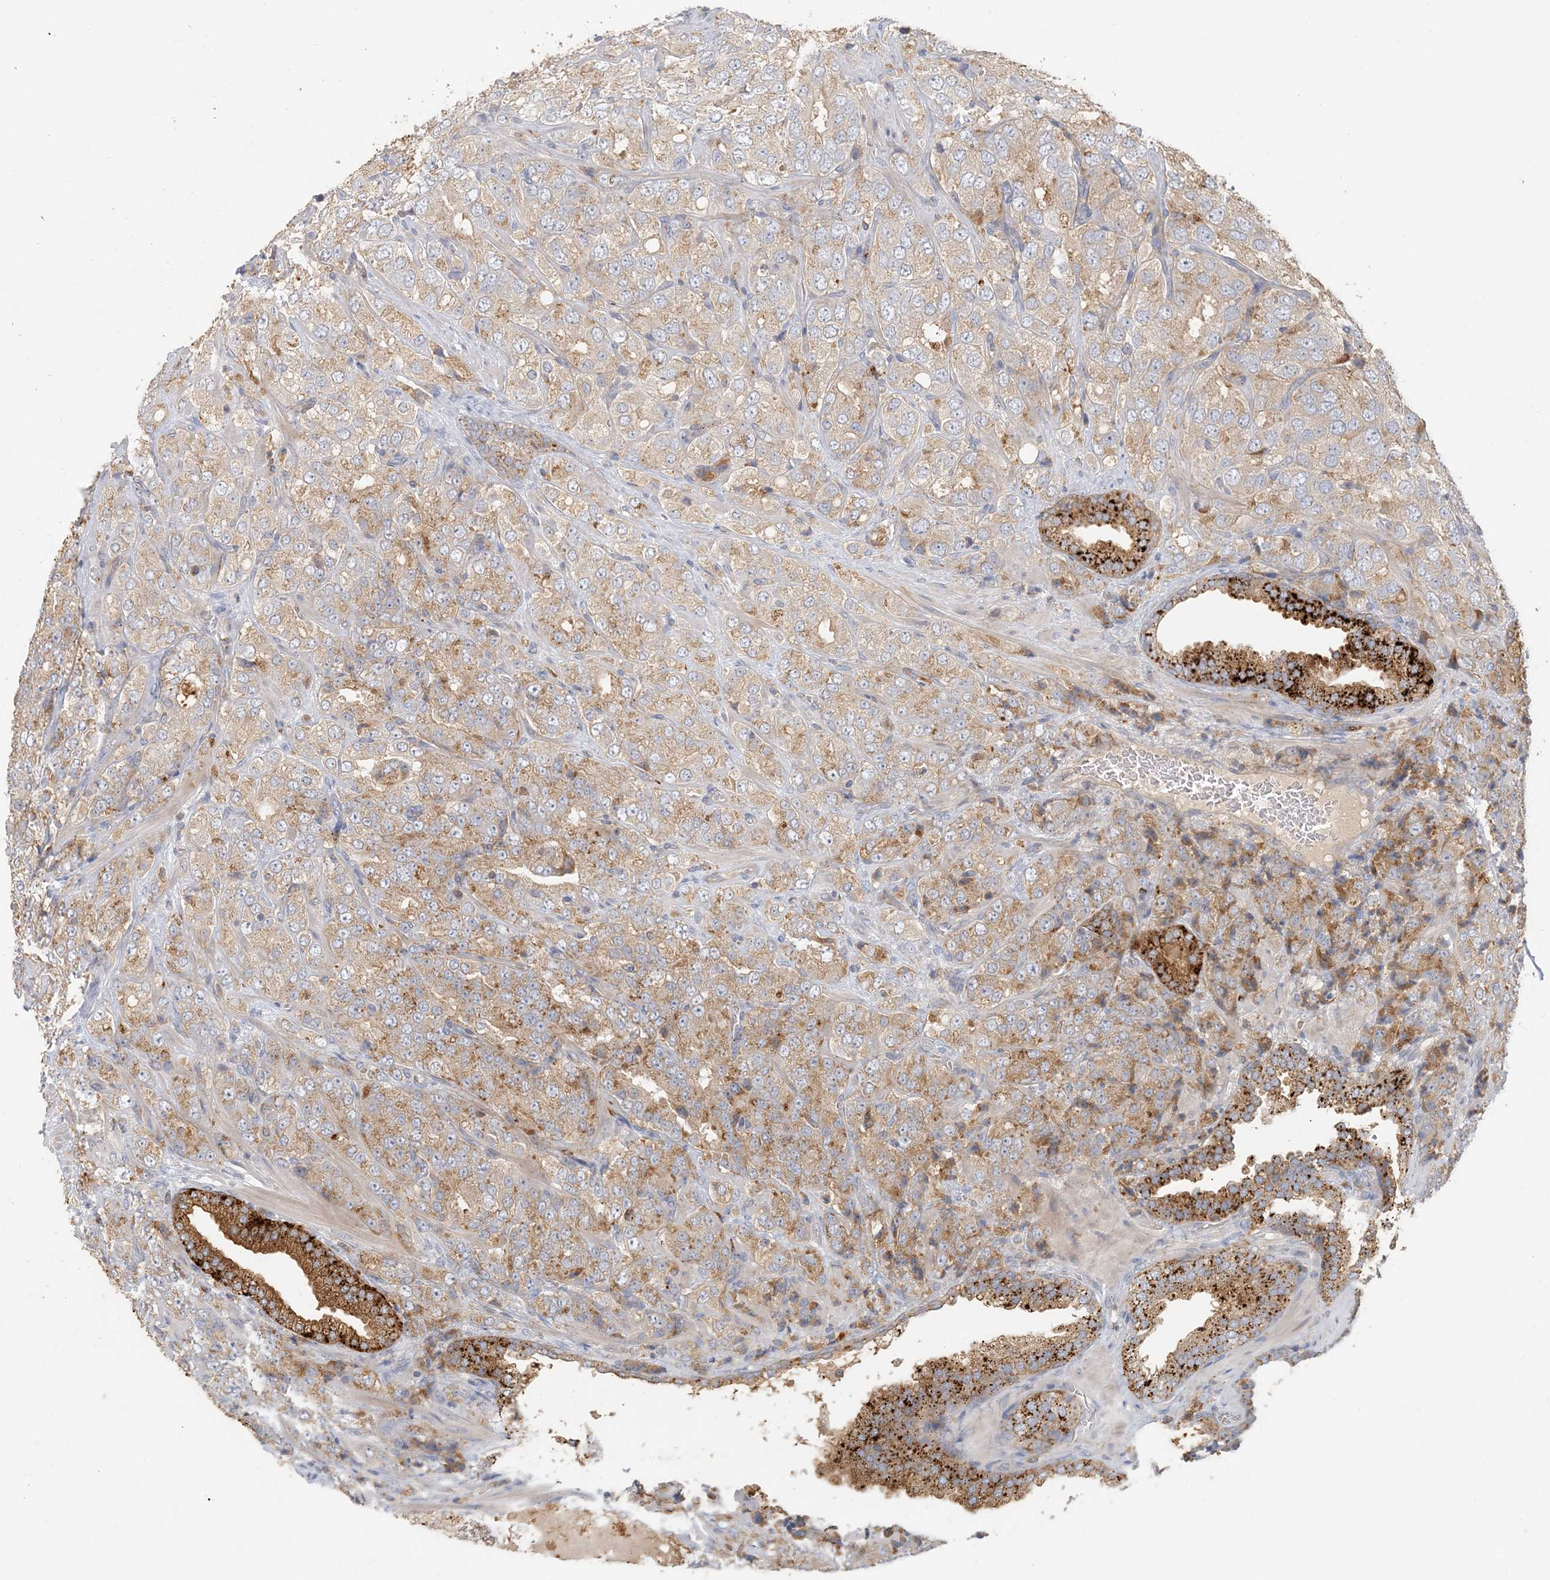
{"staining": {"intensity": "moderate", "quantity": "25%-75%", "location": "cytoplasmic/membranous"}, "tissue": "prostate cancer", "cell_type": "Tumor cells", "image_type": "cancer", "snomed": [{"axis": "morphology", "description": "Adenocarcinoma, High grade"}, {"axis": "topography", "description": "Prostate"}], "caption": "The immunohistochemical stain highlights moderate cytoplasmic/membranous expression in tumor cells of high-grade adenocarcinoma (prostate) tissue.", "gene": "SPPL2A", "patient": {"sex": "male", "age": 58}}